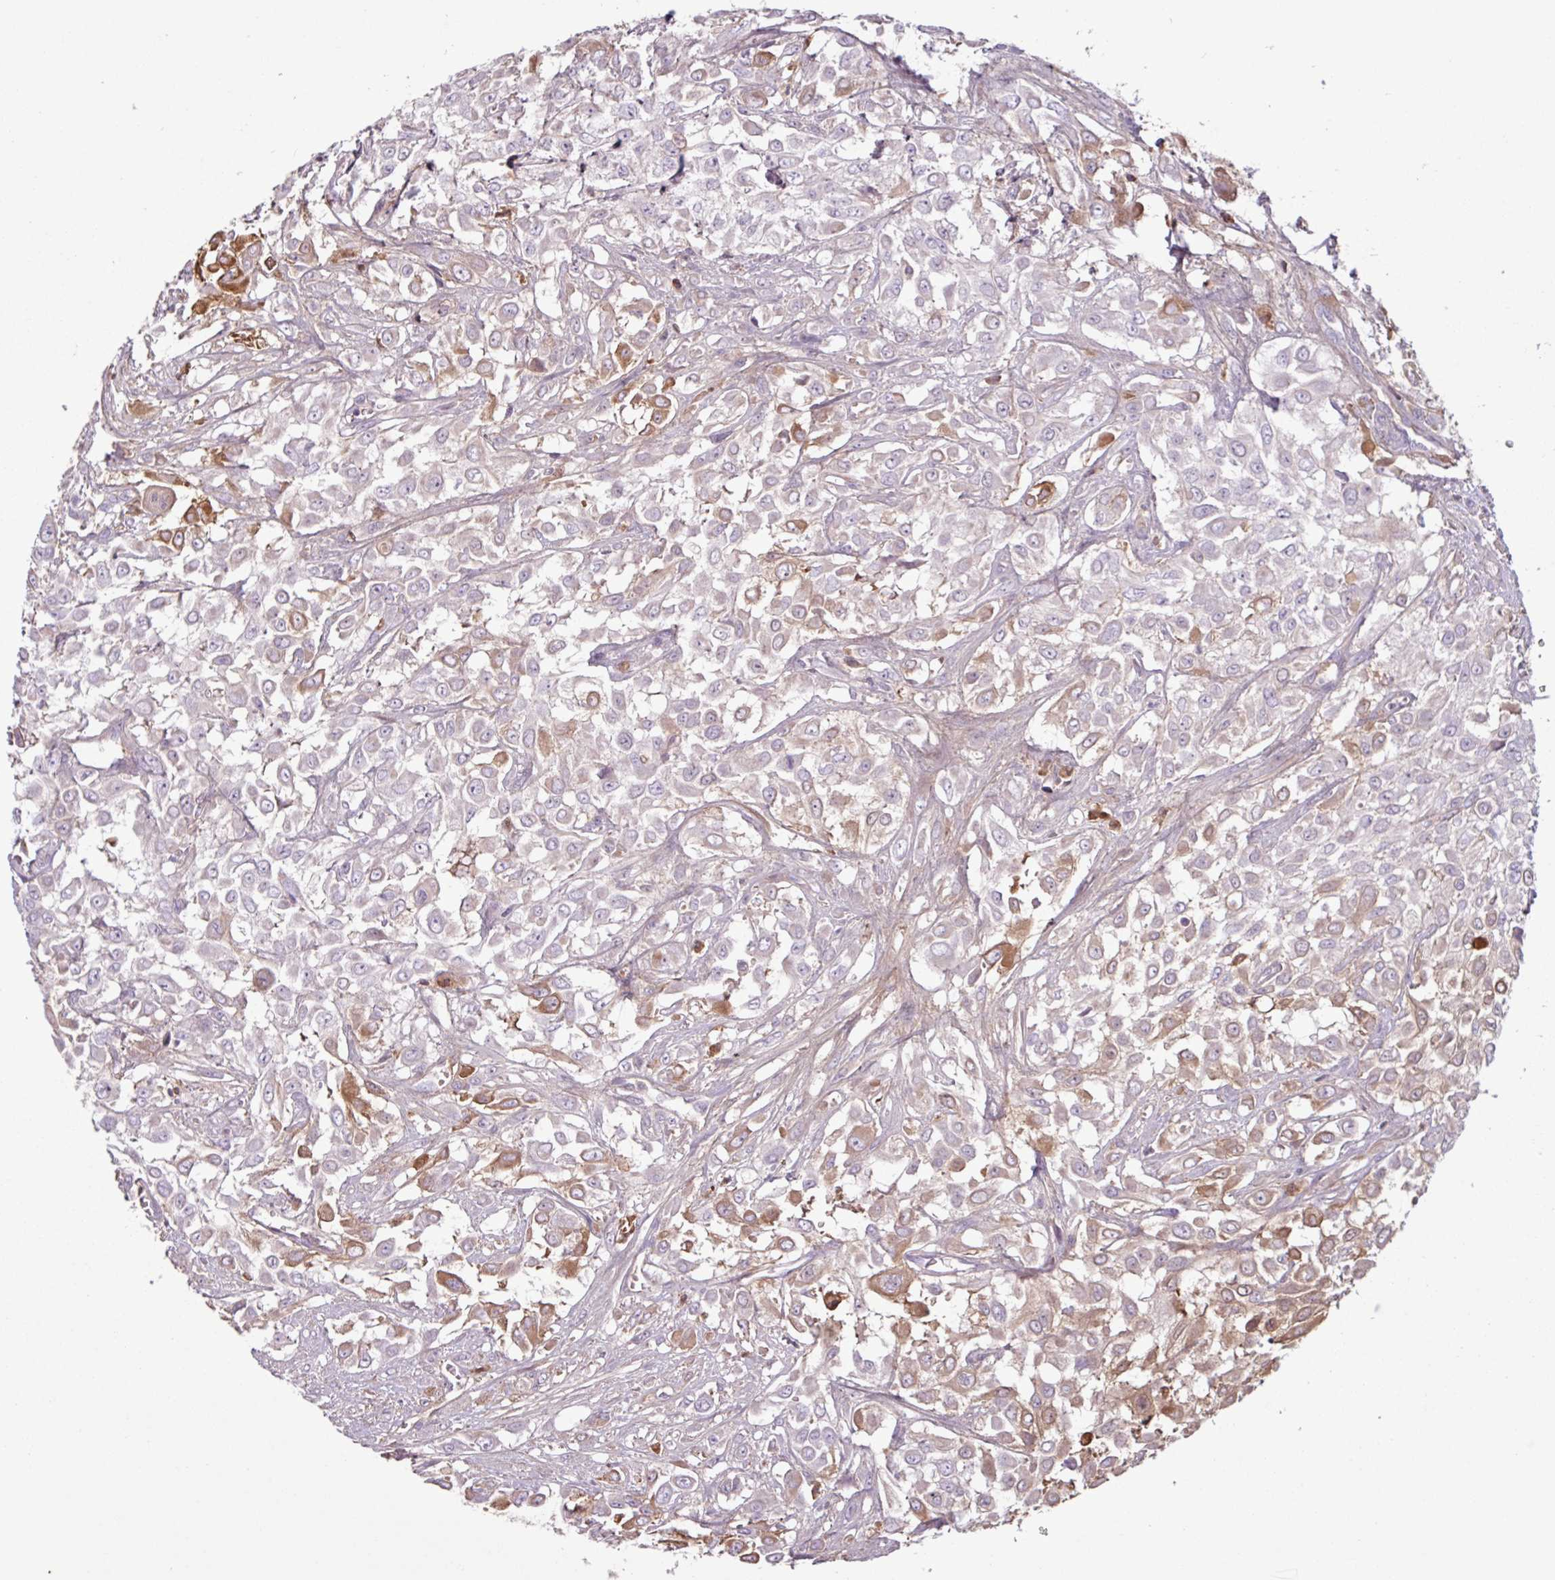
{"staining": {"intensity": "moderate", "quantity": "<25%", "location": "cytoplasmic/membranous"}, "tissue": "urothelial cancer", "cell_type": "Tumor cells", "image_type": "cancer", "snomed": [{"axis": "morphology", "description": "Urothelial carcinoma, High grade"}, {"axis": "topography", "description": "Urinary bladder"}], "caption": "IHC of human high-grade urothelial carcinoma exhibits low levels of moderate cytoplasmic/membranous positivity in approximately <25% of tumor cells.", "gene": "C4B", "patient": {"sex": "male", "age": 57}}